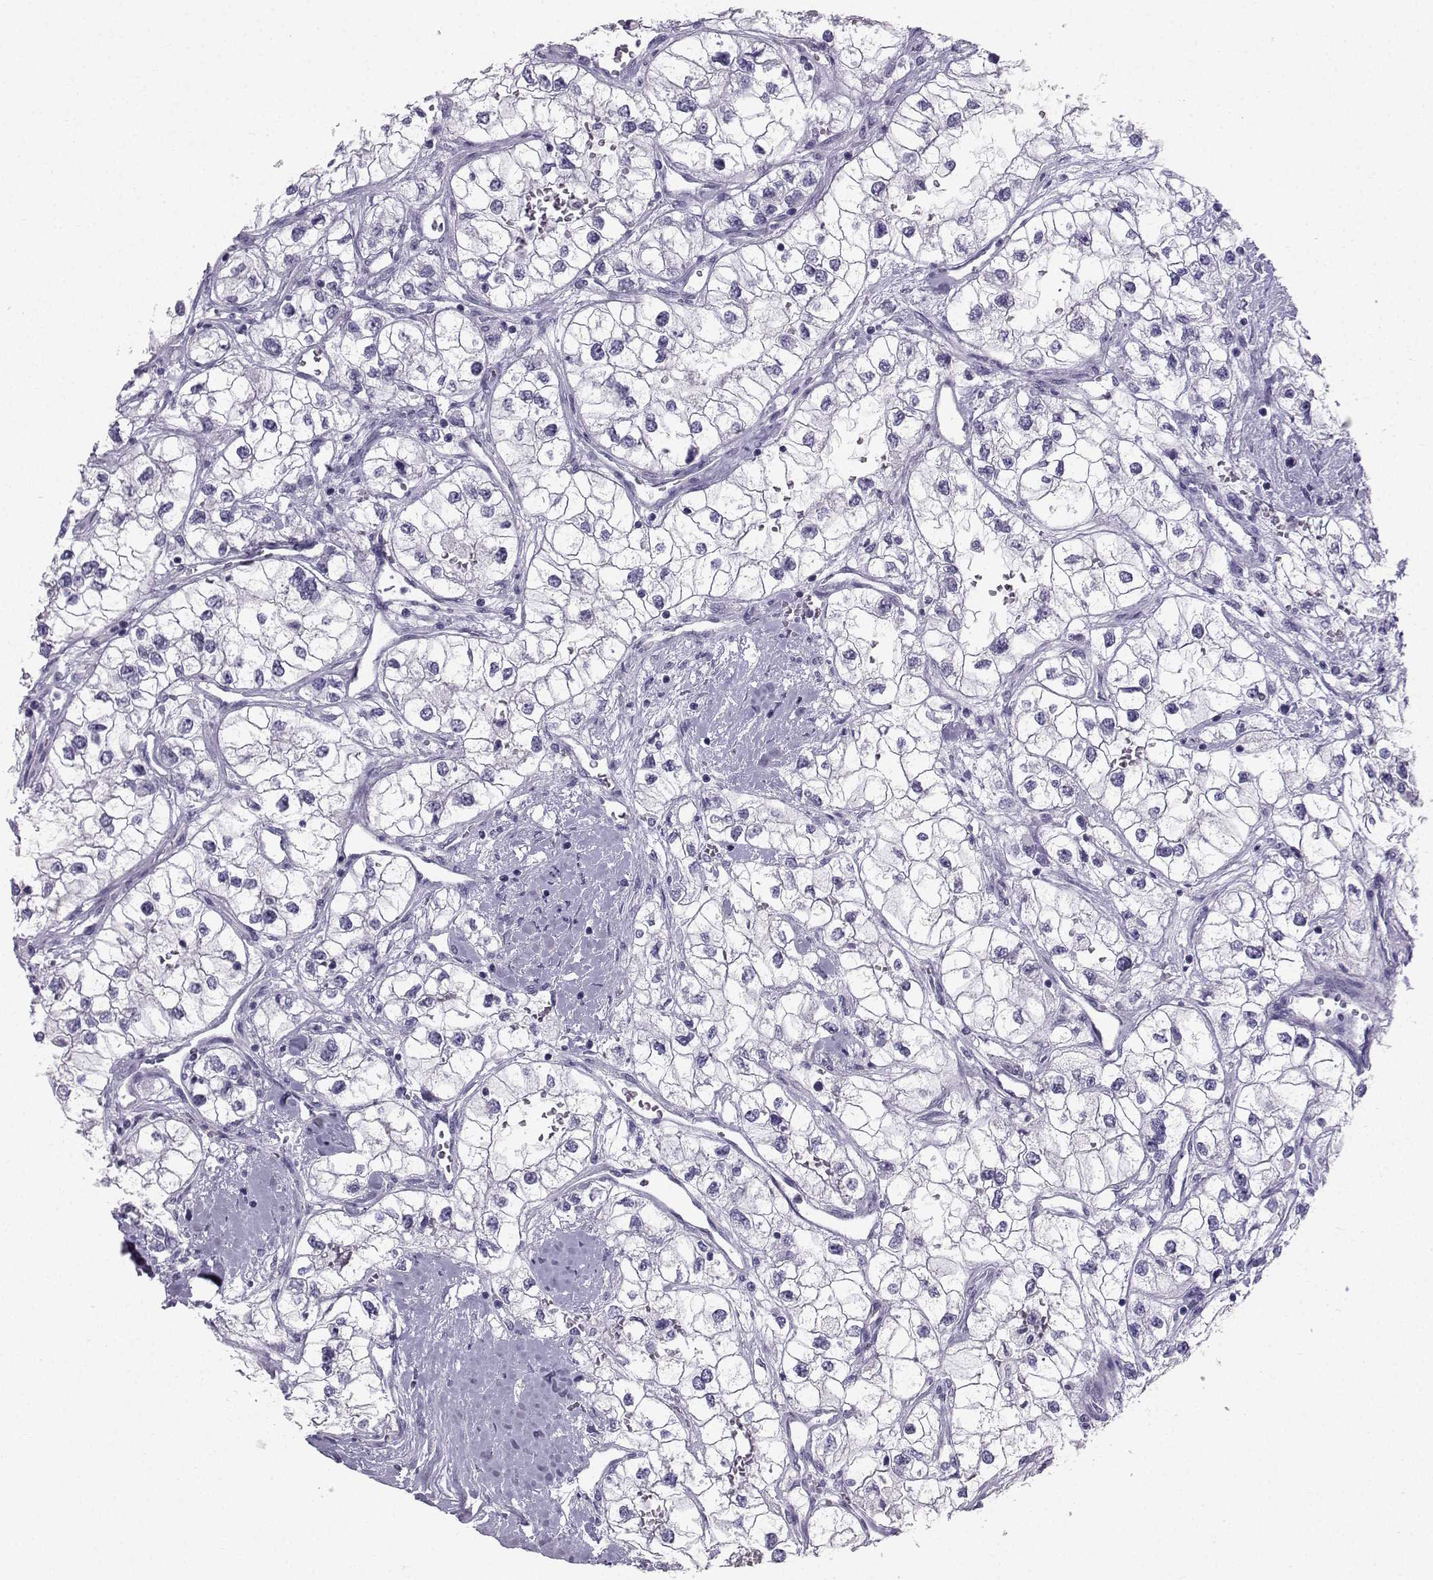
{"staining": {"intensity": "negative", "quantity": "none", "location": "none"}, "tissue": "renal cancer", "cell_type": "Tumor cells", "image_type": "cancer", "snomed": [{"axis": "morphology", "description": "Adenocarcinoma, NOS"}, {"axis": "topography", "description": "Kidney"}], "caption": "Renal cancer (adenocarcinoma) stained for a protein using IHC exhibits no positivity tumor cells.", "gene": "IQCD", "patient": {"sex": "male", "age": 59}}